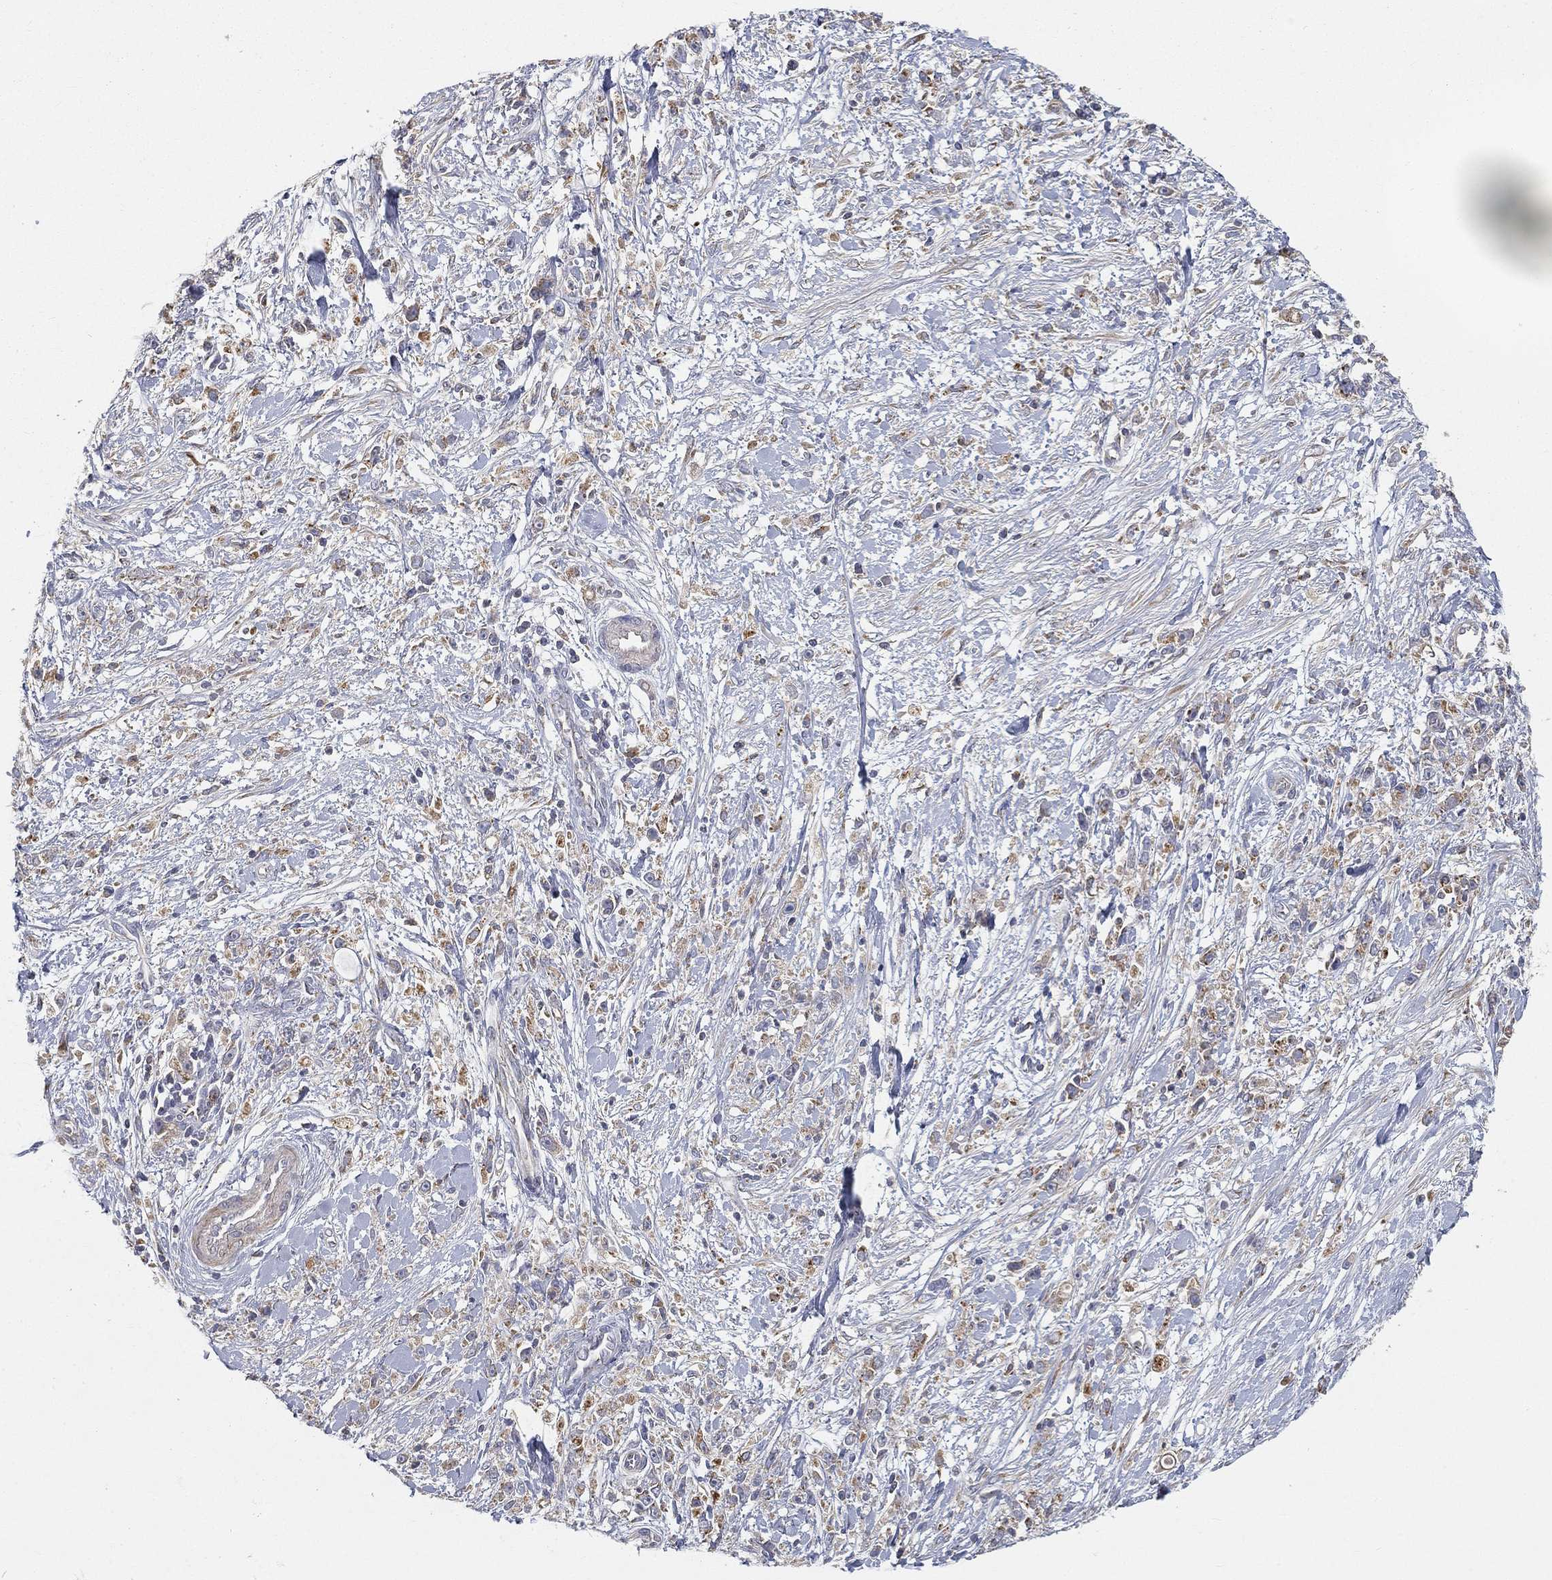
{"staining": {"intensity": "weak", "quantity": "25%-75%", "location": "cytoplasmic/membranous"}, "tissue": "stomach cancer", "cell_type": "Tumor cells", "image_type": "cancer", "snomed": [{"axis": "morphology", "description": "Adenocarcinoma, NOS"}, {"axis": "topography", "description": "Stomach"}], "caption": "Protein staining shows weak cytoplasmic/membranous staining in about 25%-75% of tumor cells in stomach adenocarcinoma.", "gene": "CTSL", "patient": {"sex": "female", "age": 59}}